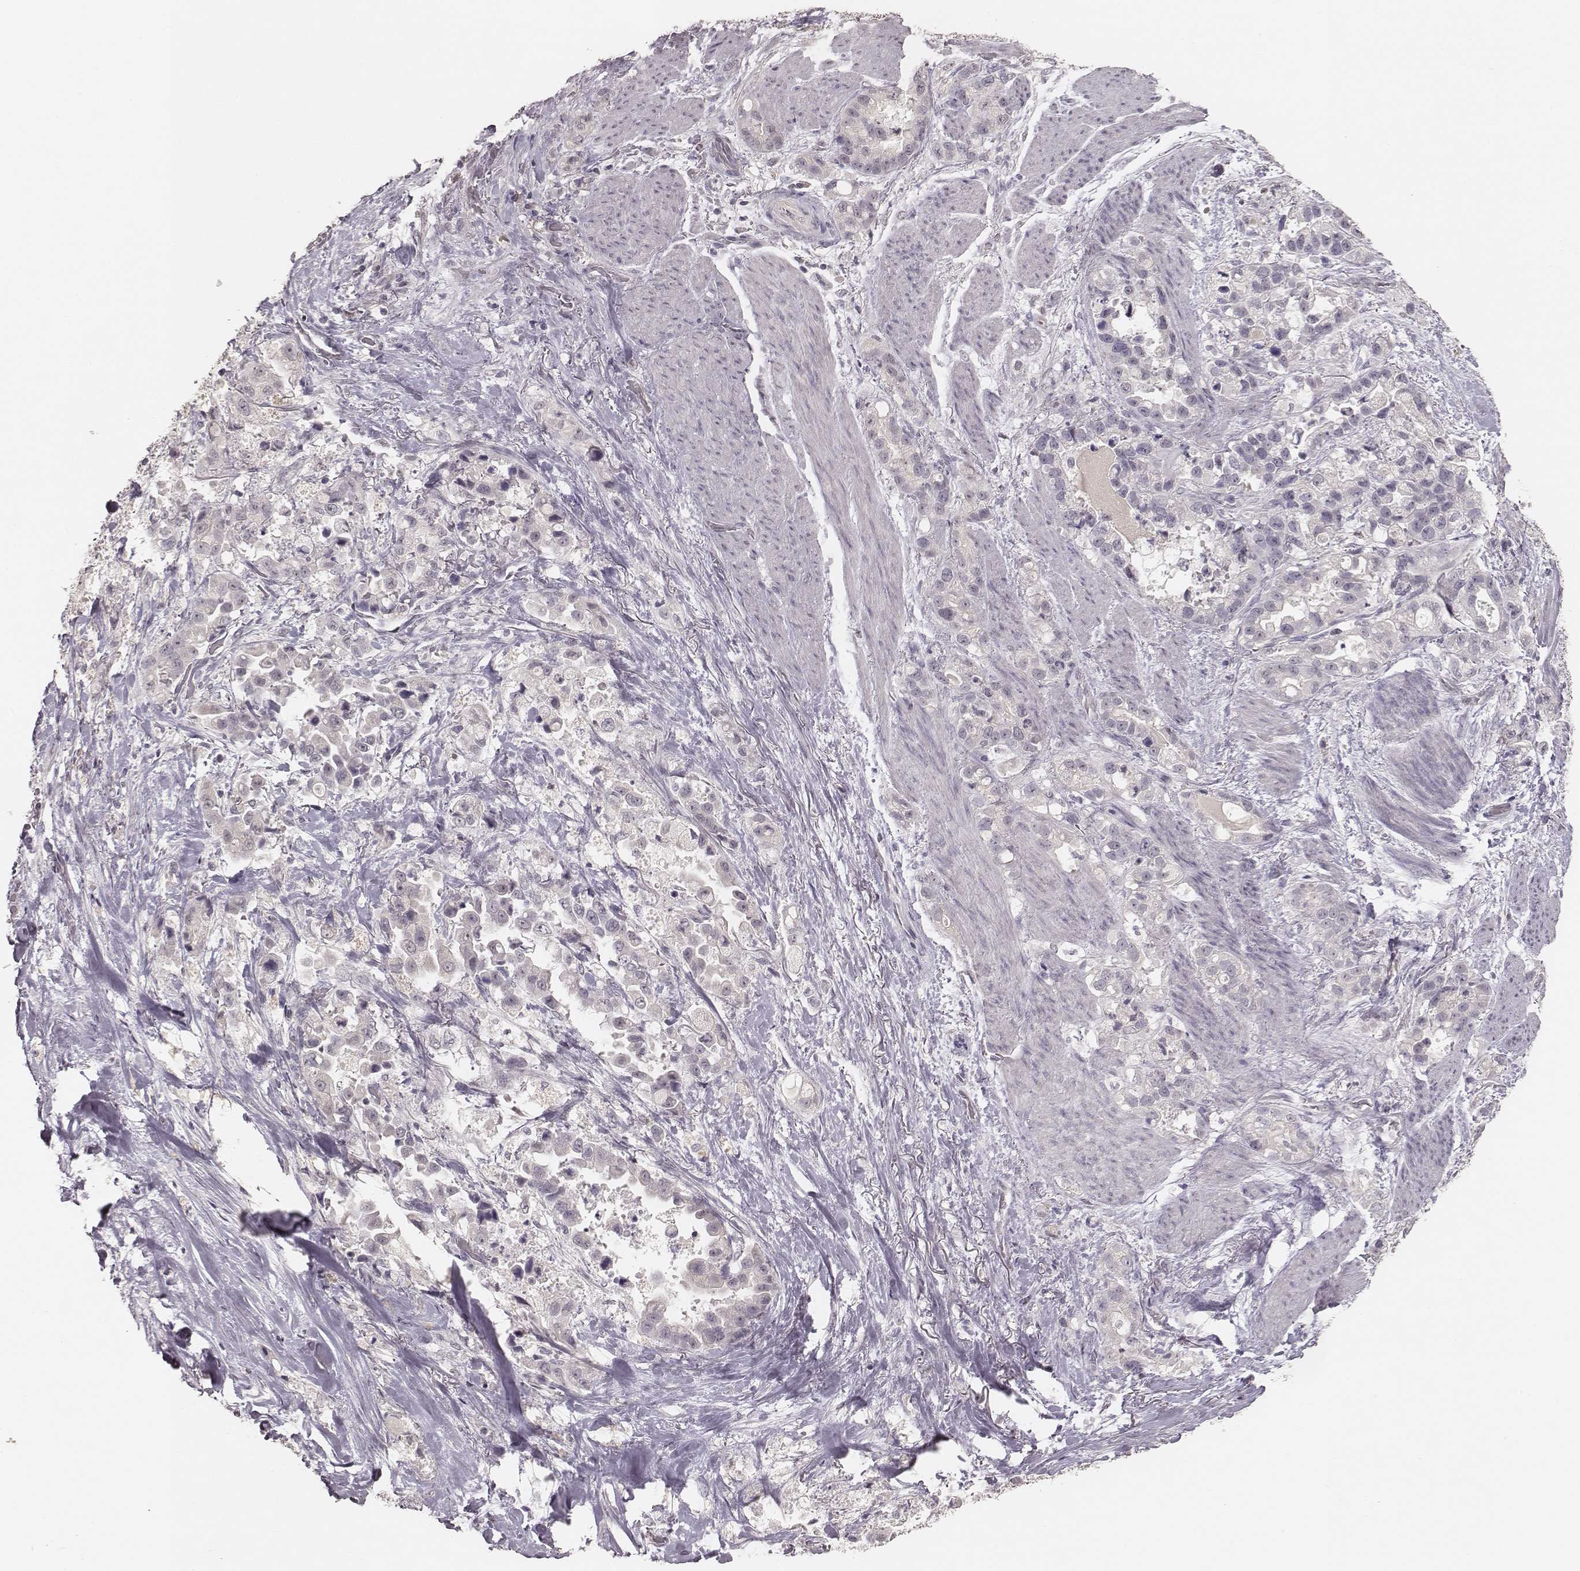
{"staining": {"intensity": "negative", "quantity": "none", "location": "none"}, "tissue": "stomach cancer", "cell_type": "Tumor cells", "image_type": "cancer", "snomed": [{"axis": "morphology", "description": "Adenocarcinoma, NOS"}, {"axis": "topography", "description": "Stomach"}], "caption": "Tumor cells show no significant protein expression in stomach adenocarcinoma.", "gene": "LY6K", "patient": {"sex": "male", "age": 59}}